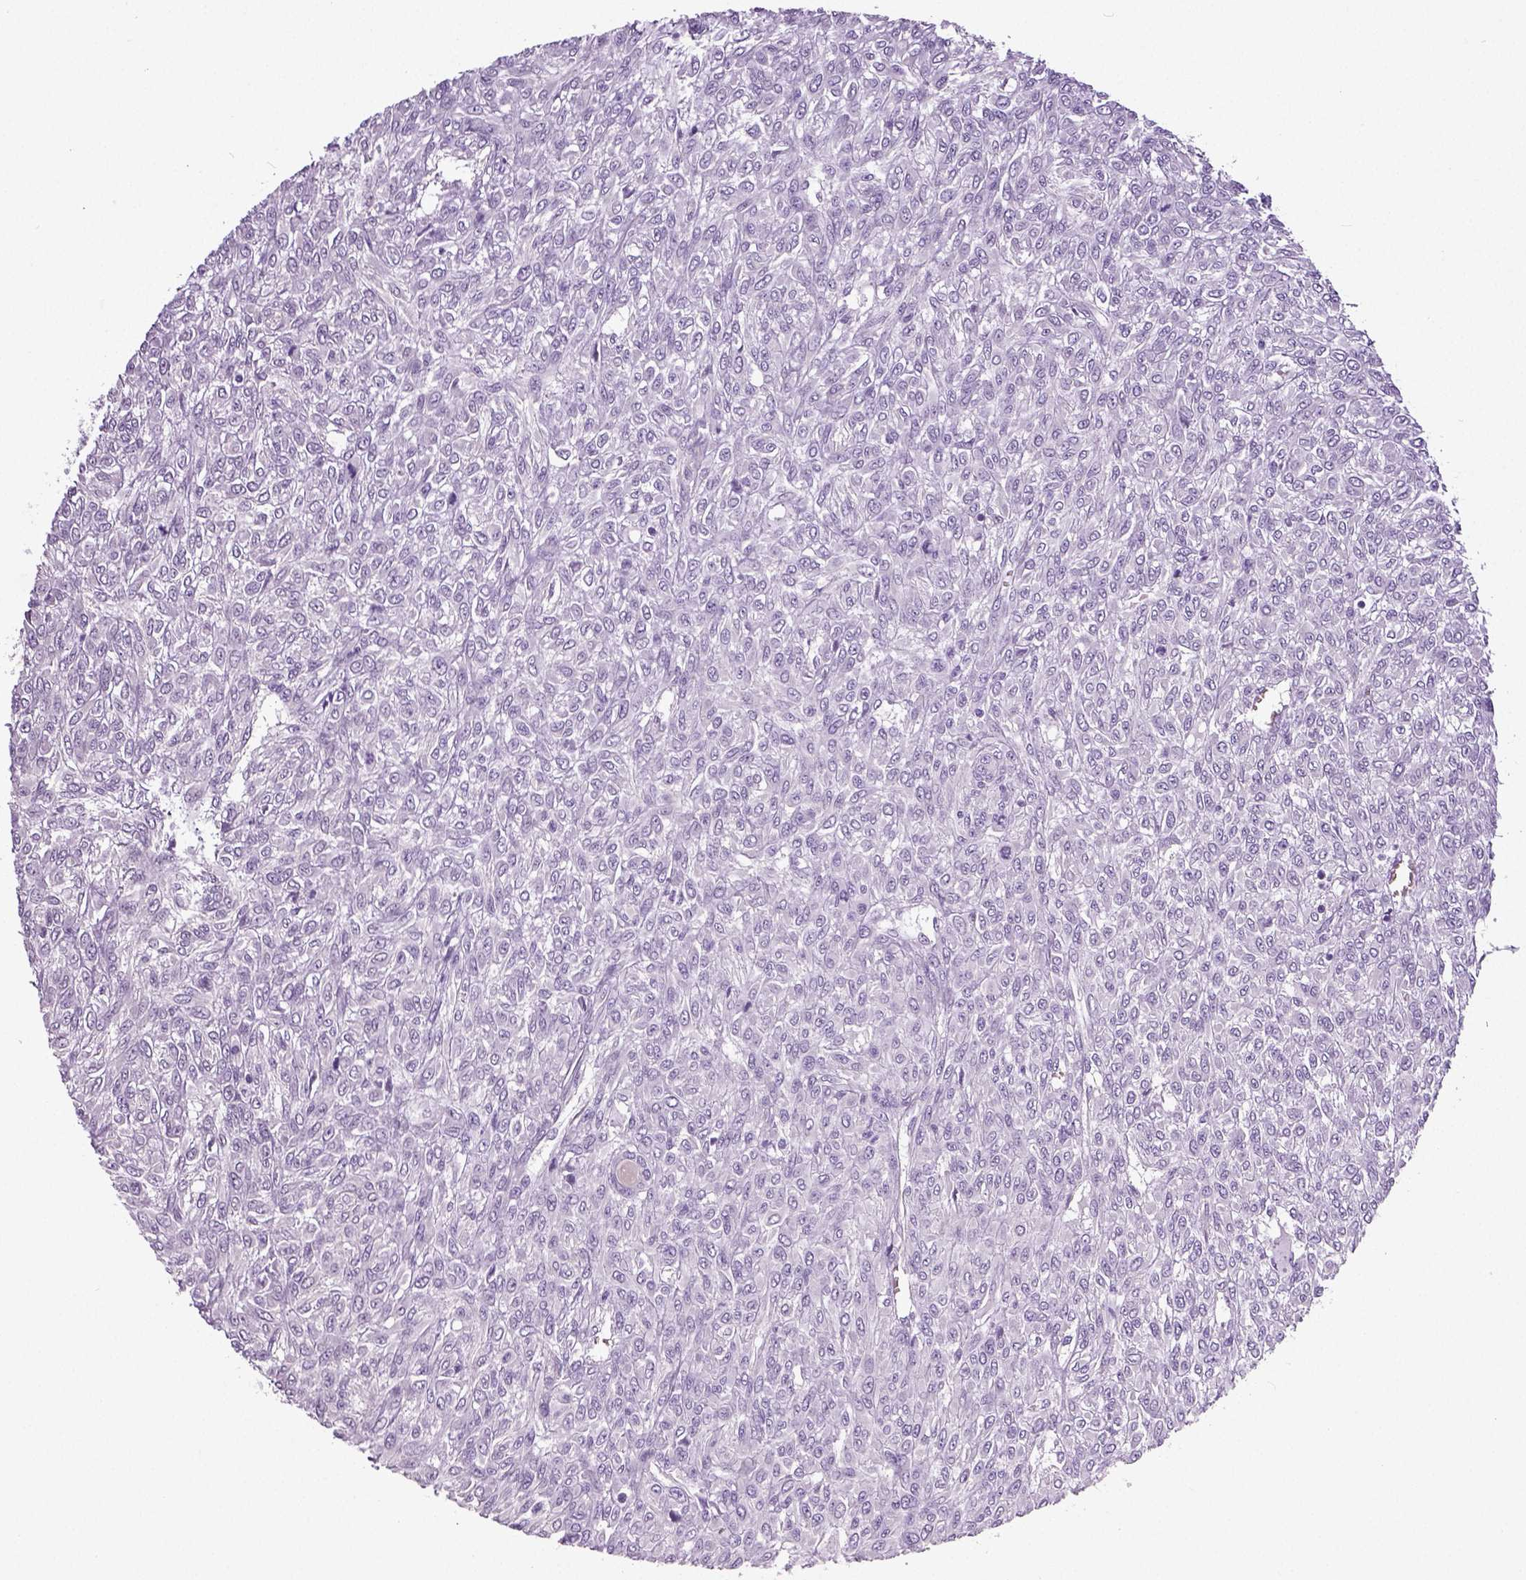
{"staining": {"intensity": "negative", "quantity": "none", "location": "none"}, "tissue": "renal cancer", "cell_type": "Tumor cells", "image_type": "cancer", "snomed": [{"axis": "morphology", "description": "Adenocarcinoma, NOS"}, {"axis": "topography", "description": "Kidney"}], "caption": "DAB immunohistochemical staining of renal adenocarcinoma exhibits no significant expression in tumor cells. (Brightfield microscopy of DAB (3,3'-diaminobenzidine) immunohistochemistry at high magnification).", "gene": "NECAB2", "patient": {"sex": "male", "age": 58}}